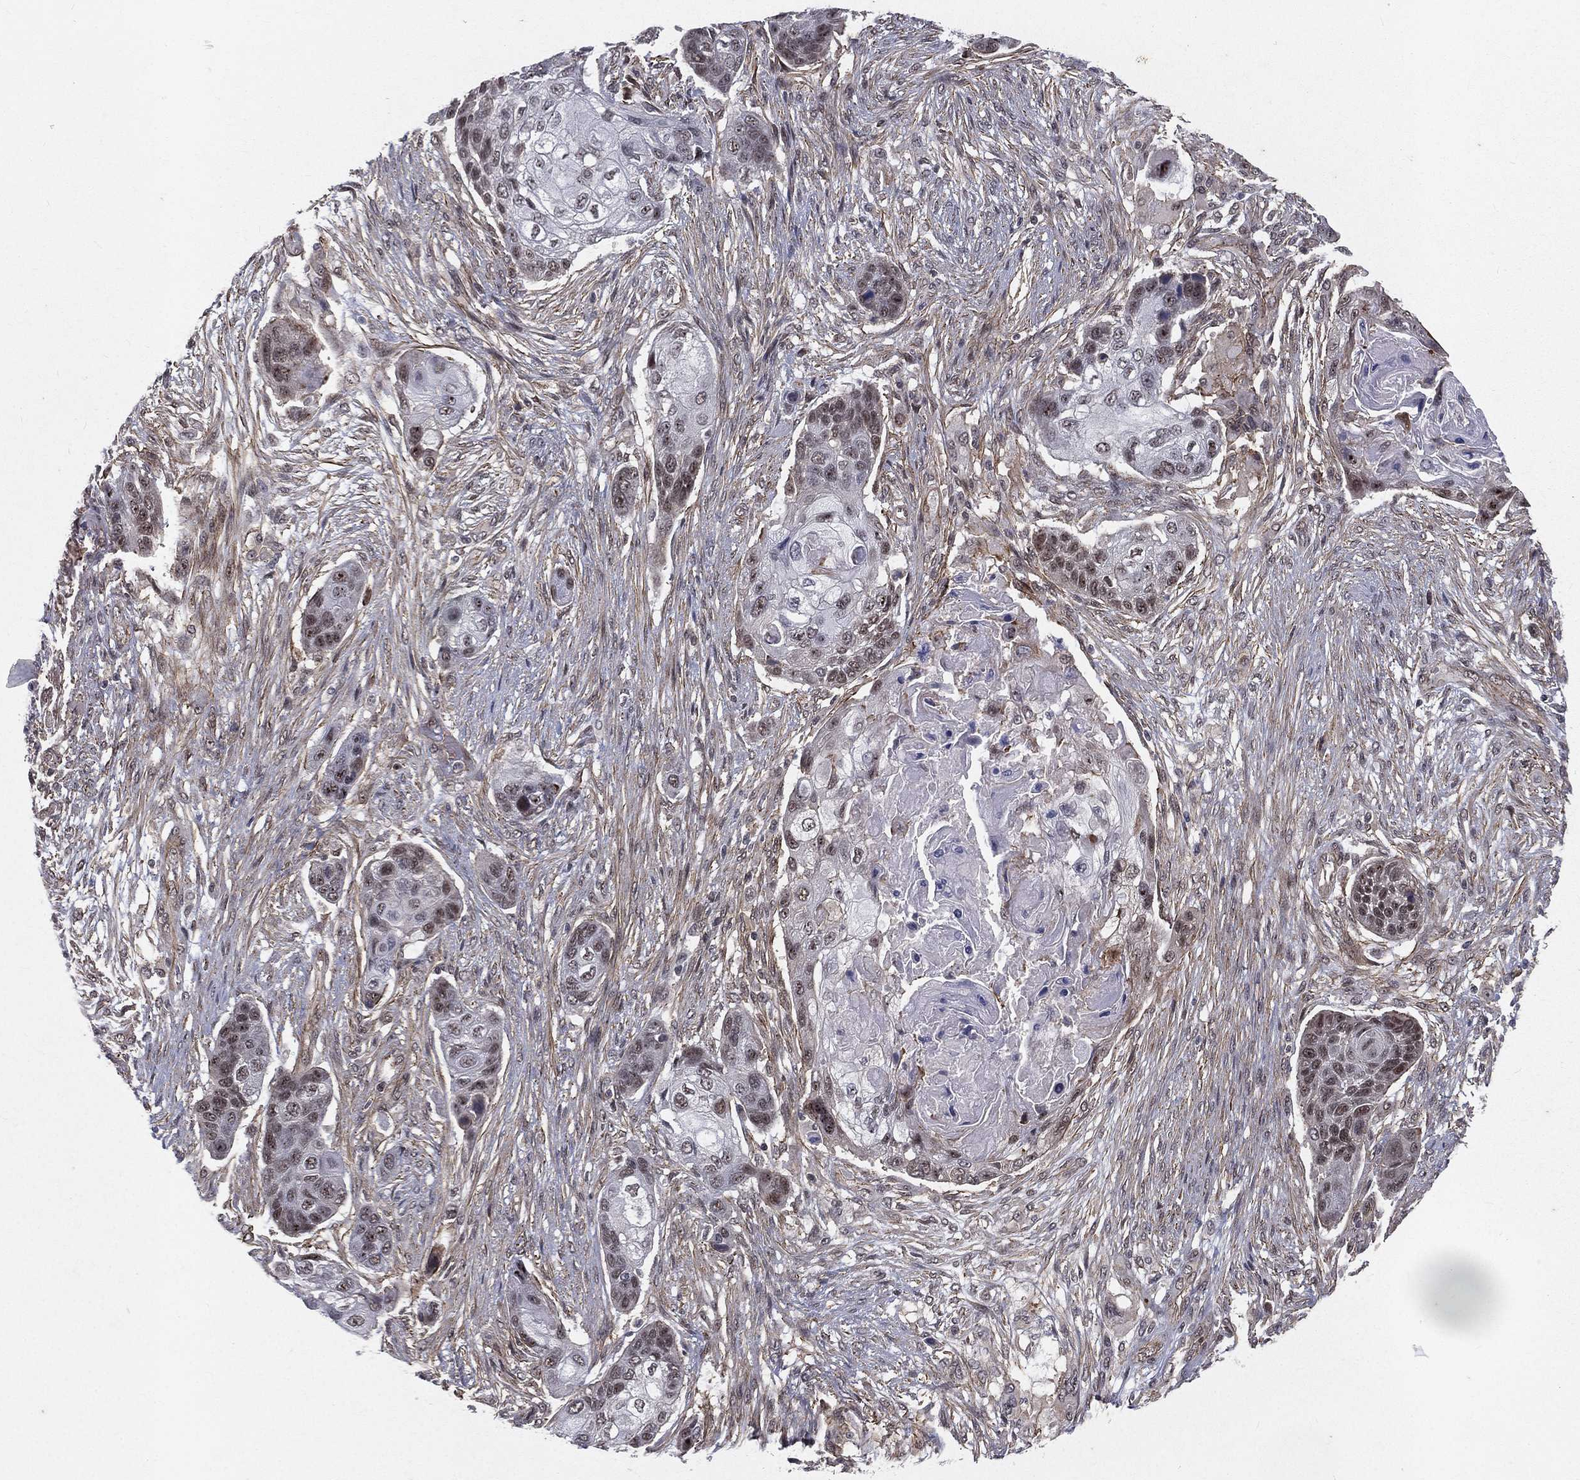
{"staining": {"intensity": "moderate", "quantity": "<25%", "location": "nuclear"}, "tissue": "lung cancer", "cell_type": "Tumor cells", "image_type": "cancer", "snomed": [{"axis": "morphology", "description": "Squamous cell carcinoma, NOS"}, {"axis": "topography", "description": "Lung"}], "caption": "A brown stain shows moderate nuclear staining of a protein in lung cancer tumor cells. The staining was performed using DAB, with brown indicating positive protein expression. Nuclei are stained blue with hematoxylin.", "gene": "MORC2", "patient": {"sex": "male", "age": 69}}